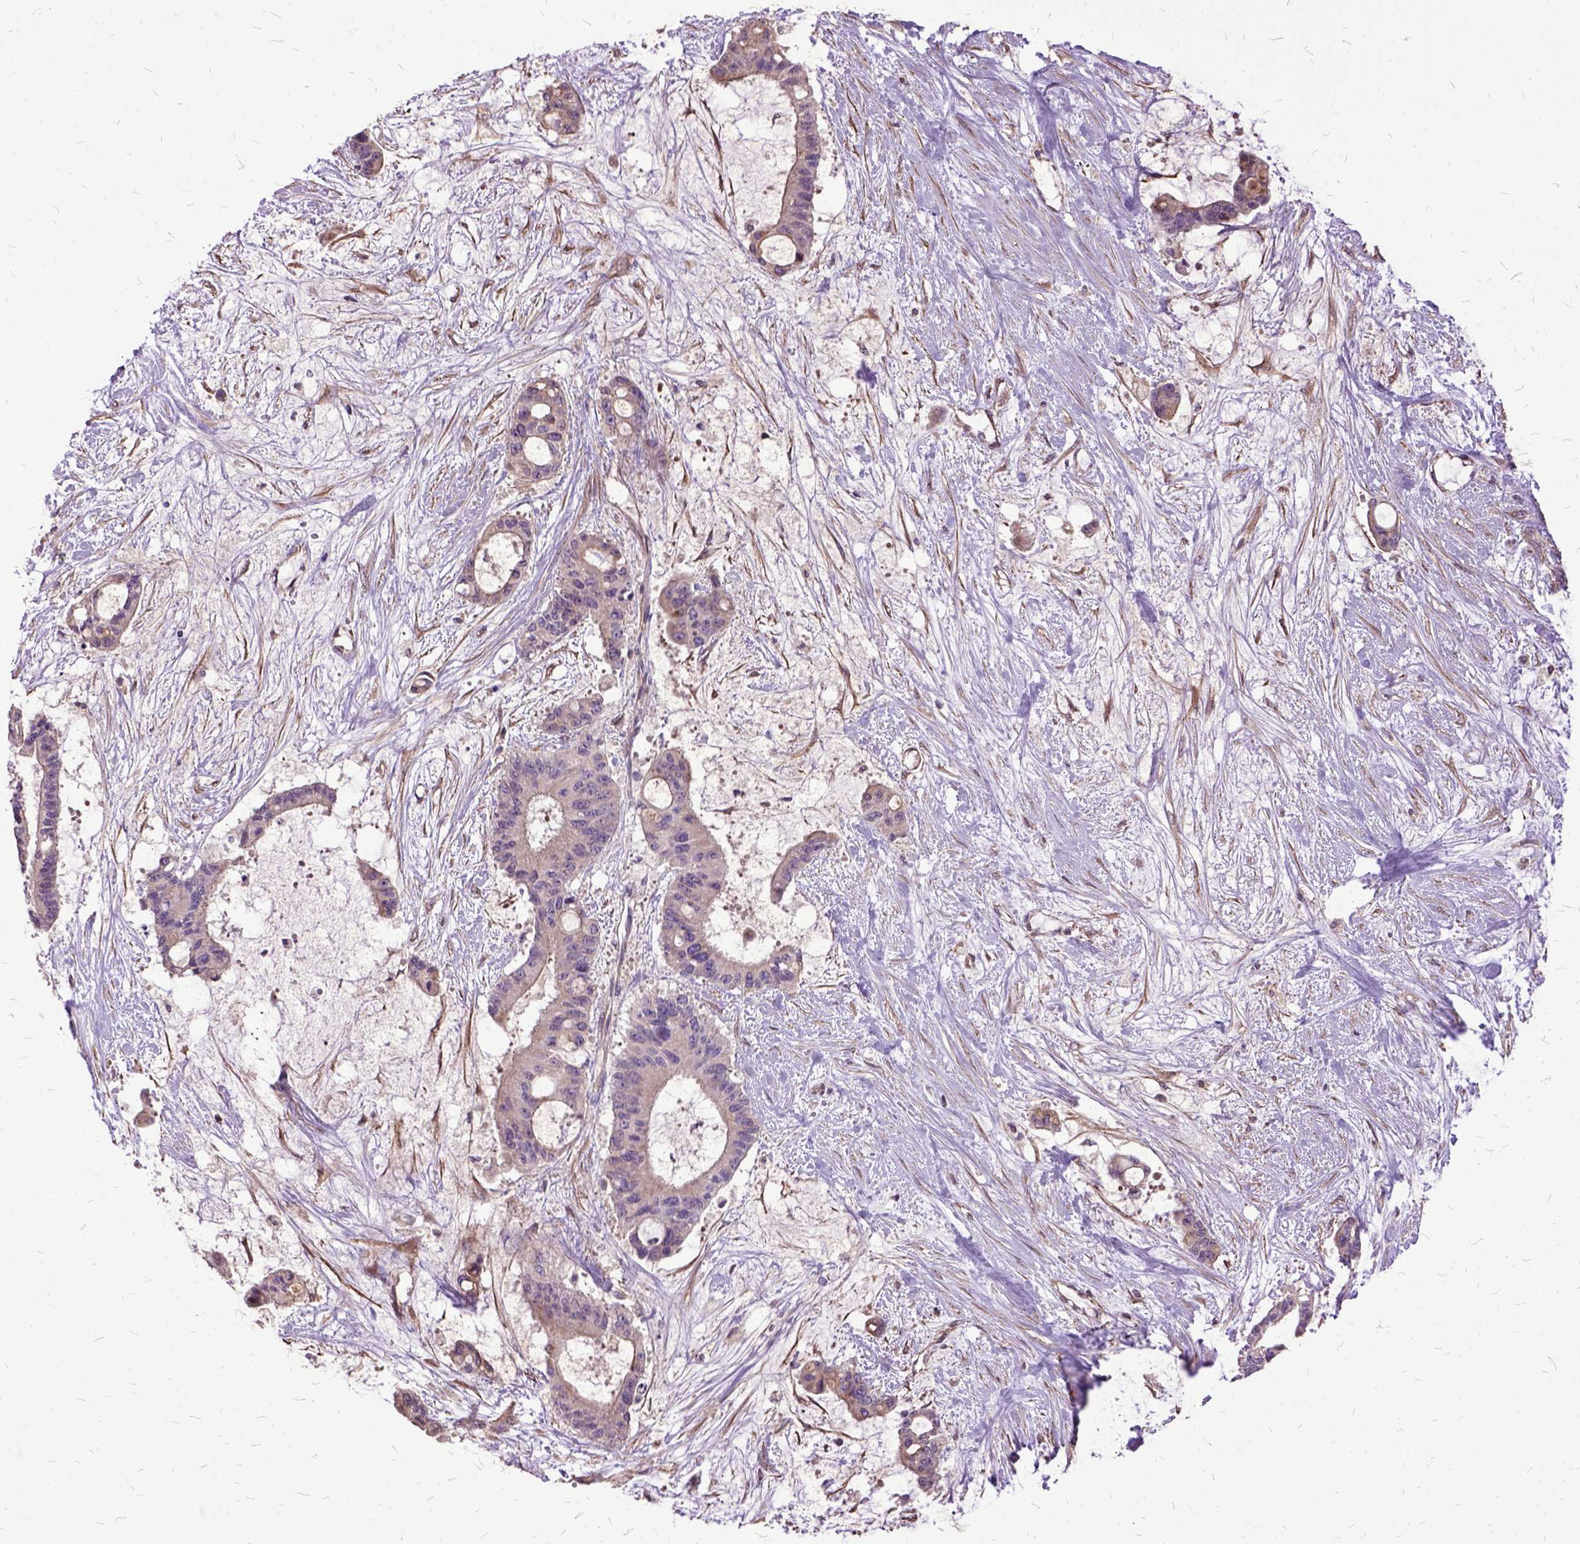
{"staining": {"intensity": "negative", "quantity": "none", "location": "none"}, "tissue": "liver cancer", "cell_type": "Tumor cells", "image_type": "cancer", "snomed": [{"axis": "morphology", "description": "Normal tissue, NOS"}, {"axis": "morphology", "description": "Cholangiocarcinoma"}, {"axis": "topography", "description": "Liver"}, {"axis": "topography", "description": "Peripheral nerve tissue"}], "caption": "Cholangiocarcinoma (liver) was stained to show a protein in brown. There is no significant staining in tumor cells.", "gene": "AREG", "patient": {"sex": "female", "age": 73}}